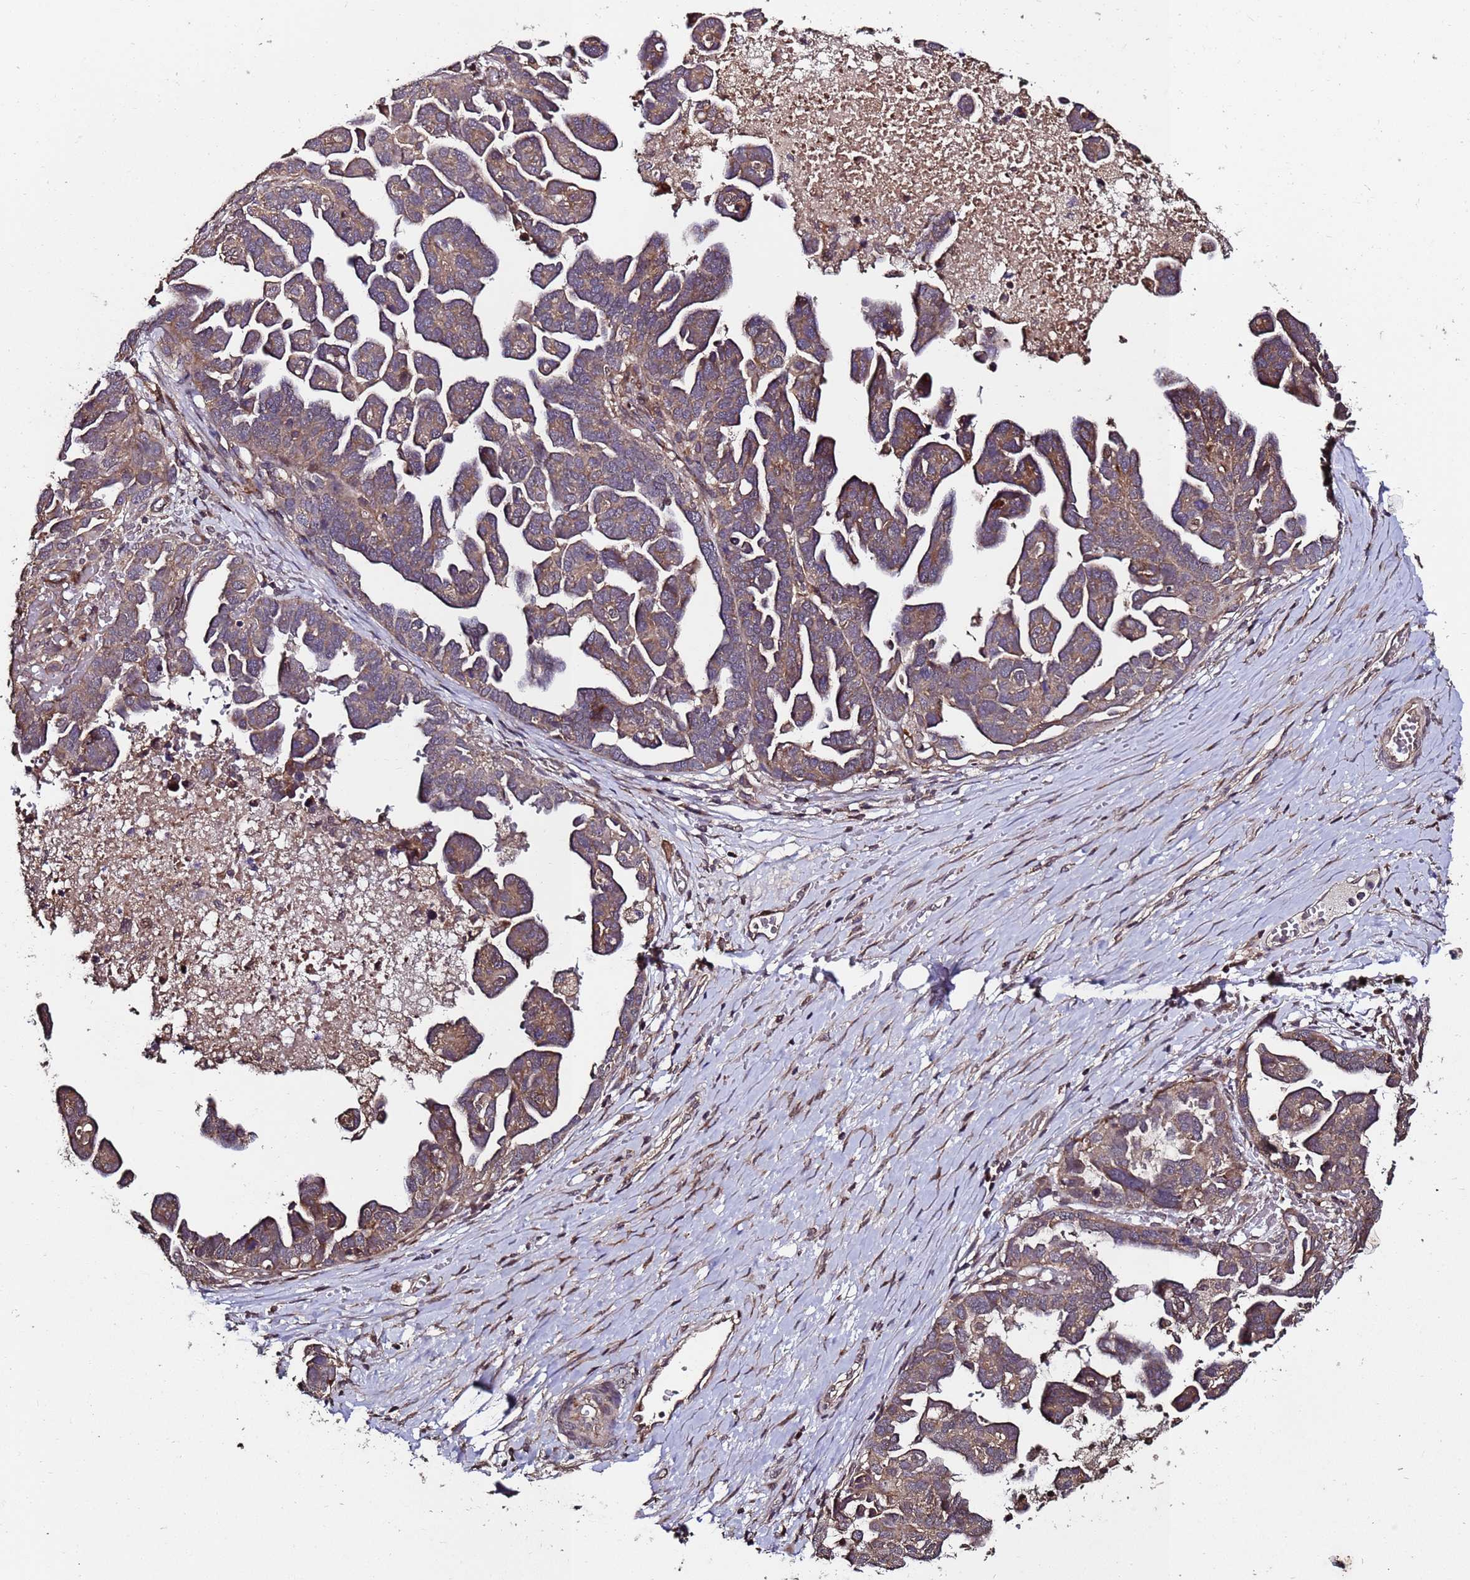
{"staining": {"intensity": "moderate", "quantity": ">75%", "location": "cytoplasmic/membranous"}, "tissue": "ovarian cancer", "cell_type": "Tumor cells", "image_type": "cancer", "snomed": [{"axis": "morphology", "description": "Cystadenocarcinoma, serous, NOS"}, {"axis": "topography", "description": "Ovary"}], "caption": "This image demonstrates immunohistochemistry staining of ovarian cancer, with medium moderate cytoplasmic/membranous positivity in approximately >75% of tumor cells.", "gene": "PRODH", "patient": {"sex": "female", "age": 54}}